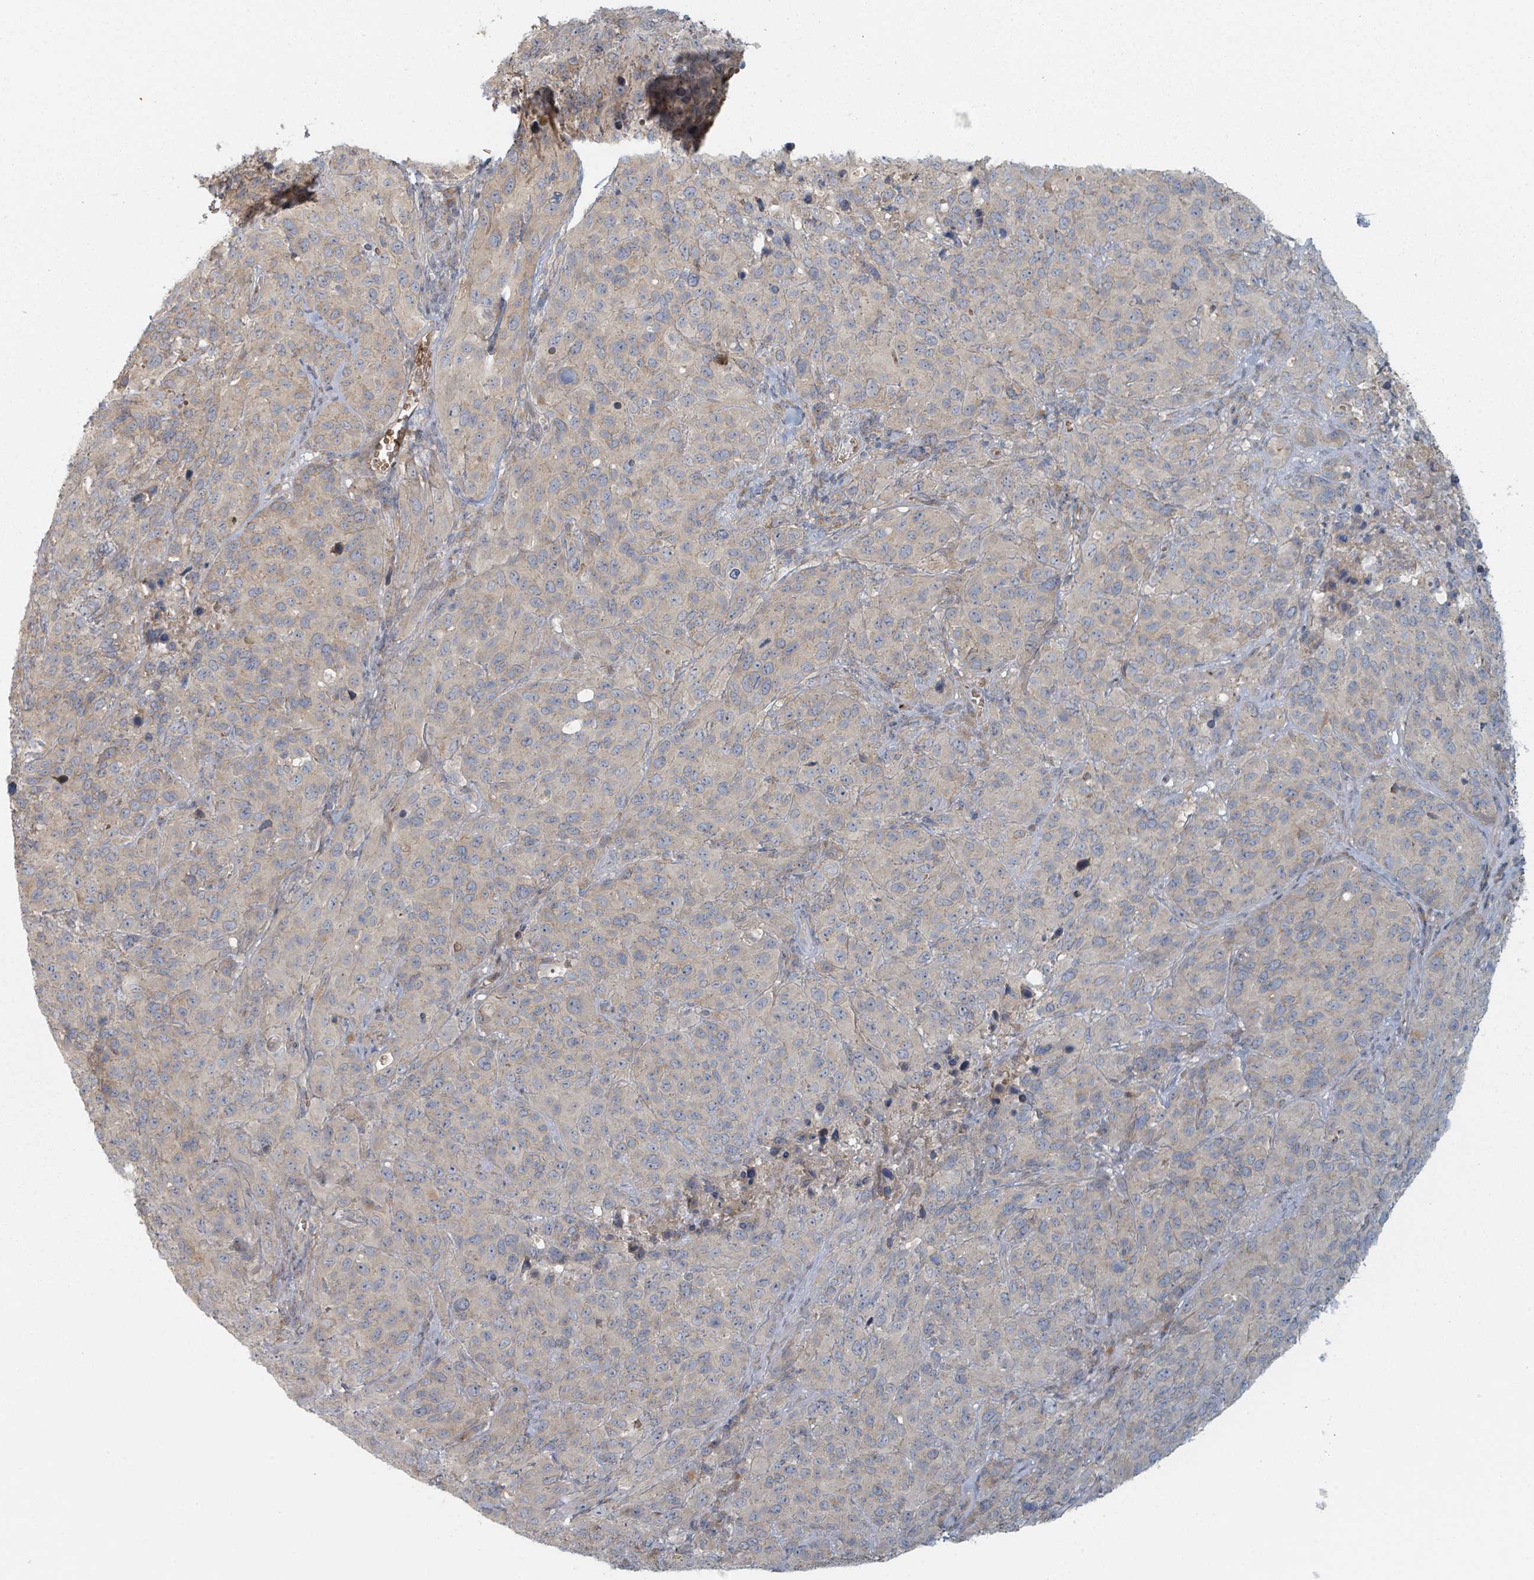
{"staining": {"intensity": "weak", "quantity": "25%-75%", "location": "cytoplasmic/membranous"}, "tissue": "cervical cancer", "cell_type": "Tumor cells", "image_type": "cancer", "snomed": [{"axis": "morphology", "description": "Squamous cell carcinoma, NOS"}, {"axis": "topography", "description": "Cervix"}], "caption": "Protein staining of cervical squamous cell carcinoma tissue exhibits weak cytoplasmic/membranous positivity in approximately 25%-75% of tumor cells.", "gene": "TRPC4AP", "patient": {"sex": "female", "age": 51}}